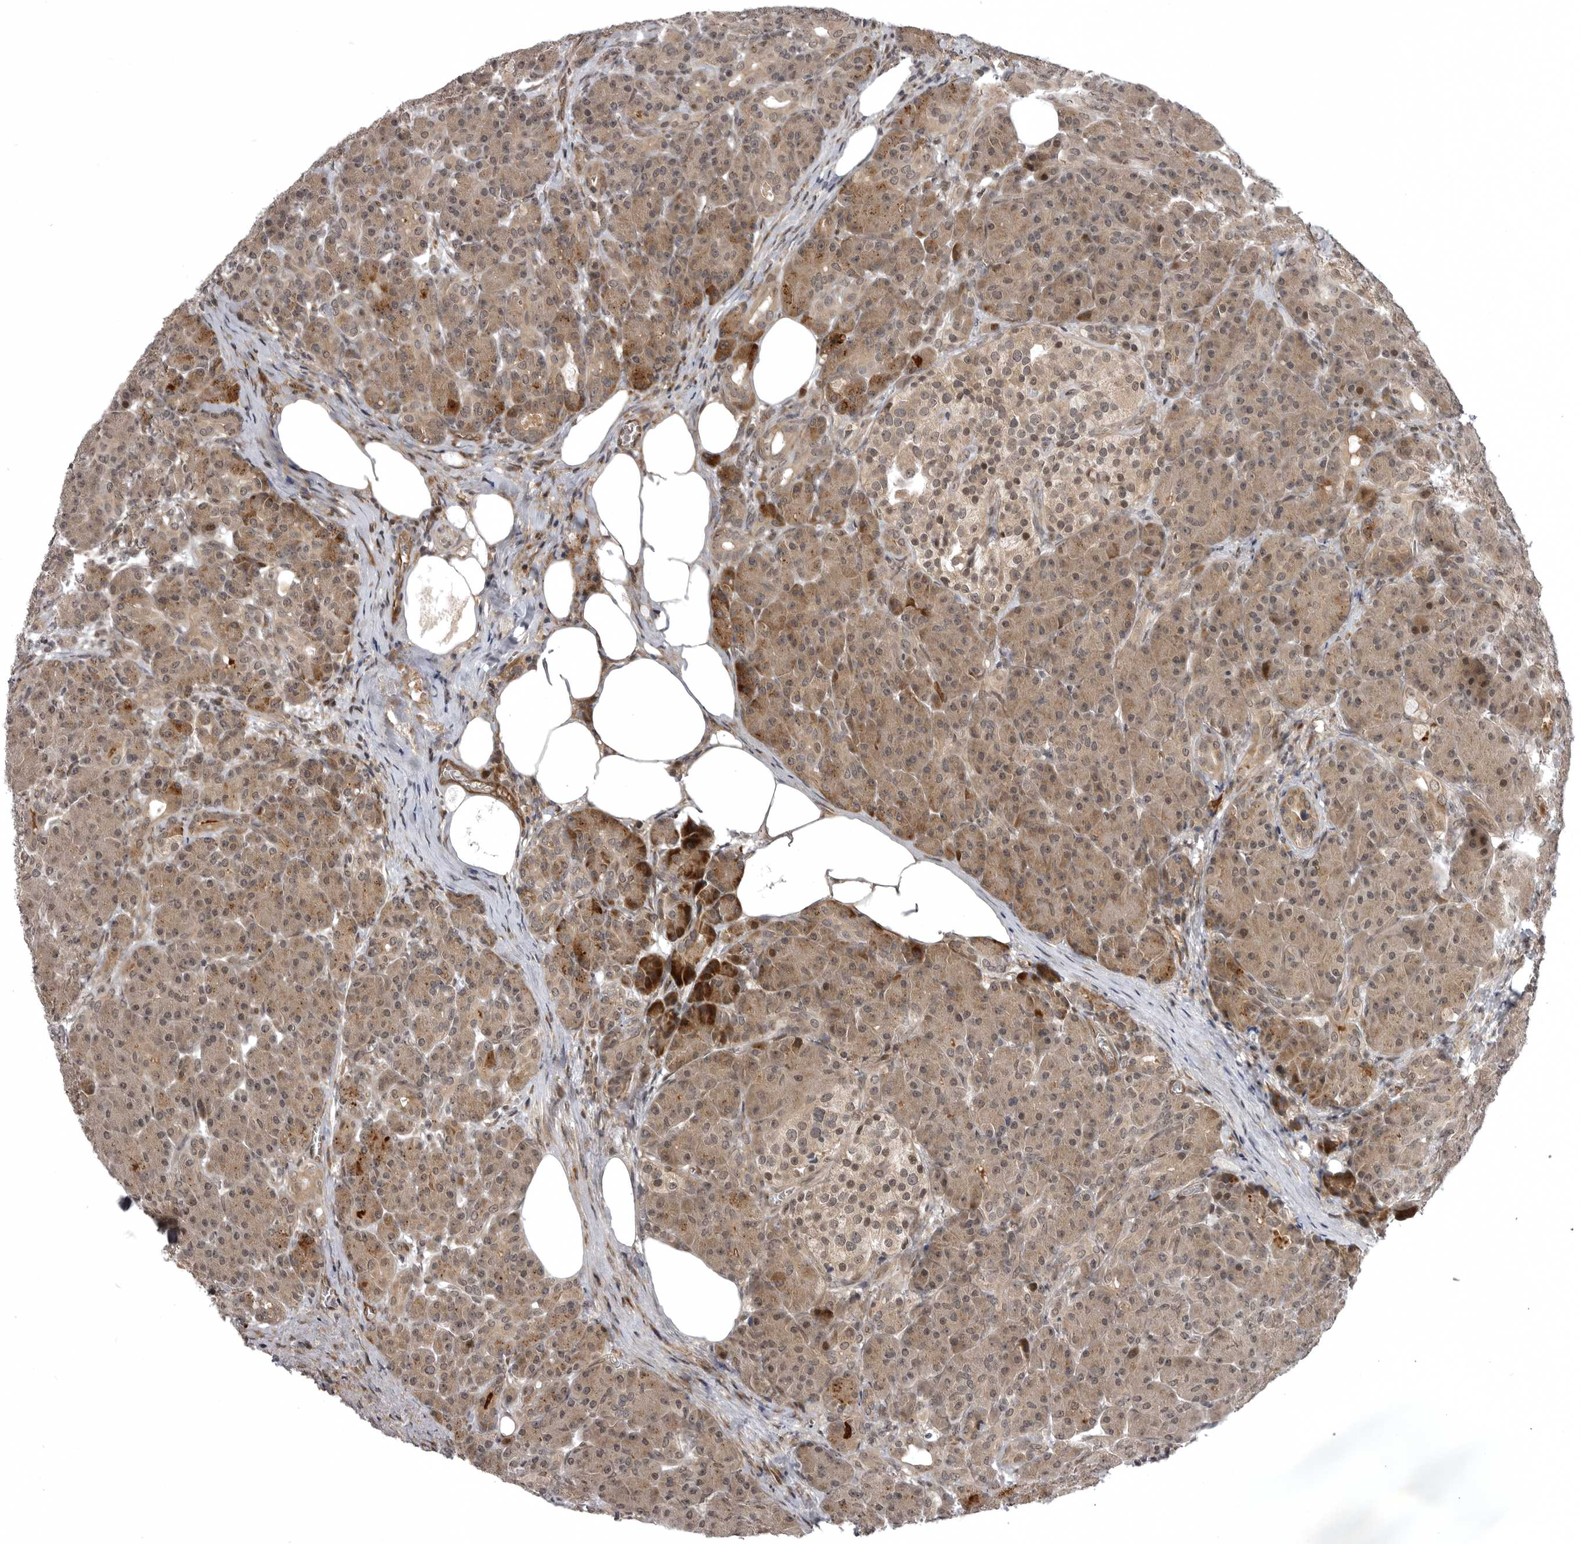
{"staining": {"intensity": "moderate", "quantity": ">75%", "location": "cytoplasmic/membranous,nuclear"}, "tissue": "pancreas", "cell_type": "Exocrine glandular cells", "image_type": "normal", "snomed": [{"axis": "morphology", "description": "Normal tissue, NOS"}, {"axis": "topography", "description": "Pancreas"}], "caption": "Immunohistochemical staining of benign human pancreas demonstrates >75% levels of moderate cytoplasmic/membranous,nuclear protein staining in about >75% of exocrine glandular cells. The staining was performed using DAB, with brown indicating positive protein expression. Nuclei are stained blue with hematoxylin.", "gene": "SNX16", "patient": {"sex": "male", "age": 63}}